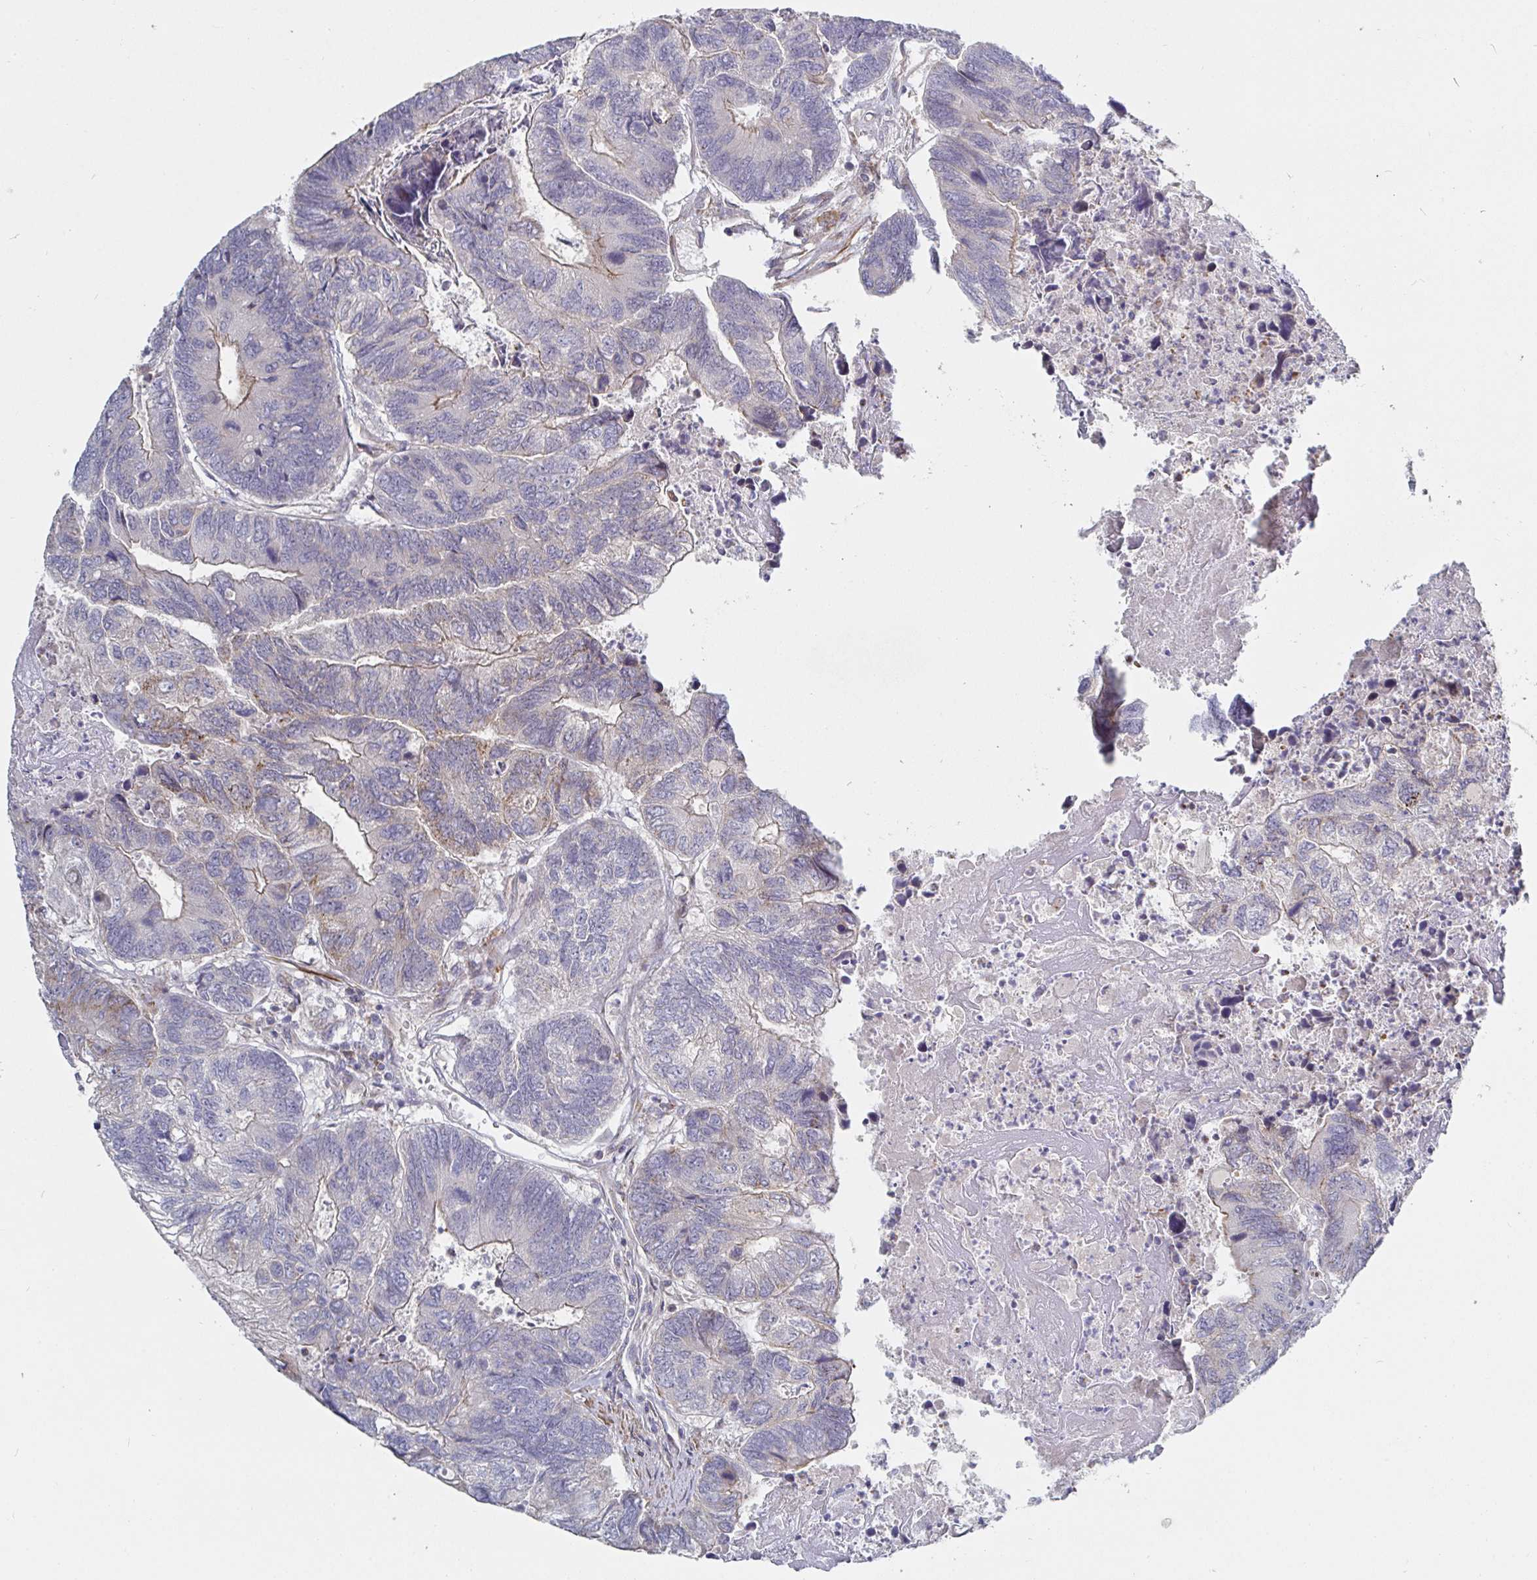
{"staining": {"intensity": "moderate", "quantity": "<25%", "location": "cytoplasmic/membranous"}, "tissue": "colorectal cancer", "cell_type": "Tumor cells", "image_type": "cancer", "snomed": [{"axis": "morphology", "description": "Adenocarcinoma, NOS"}, {"axis": "topography", "description": "Colon"}], "caption": "IHC (DAB) staining of human colorectal adenocarcinoma displays moderate cytoplasmic/membranous protein expression in approximately <25% of tumor cells.", "gene": "SSH2", "patient": {"sex": "female", "age": 67}}